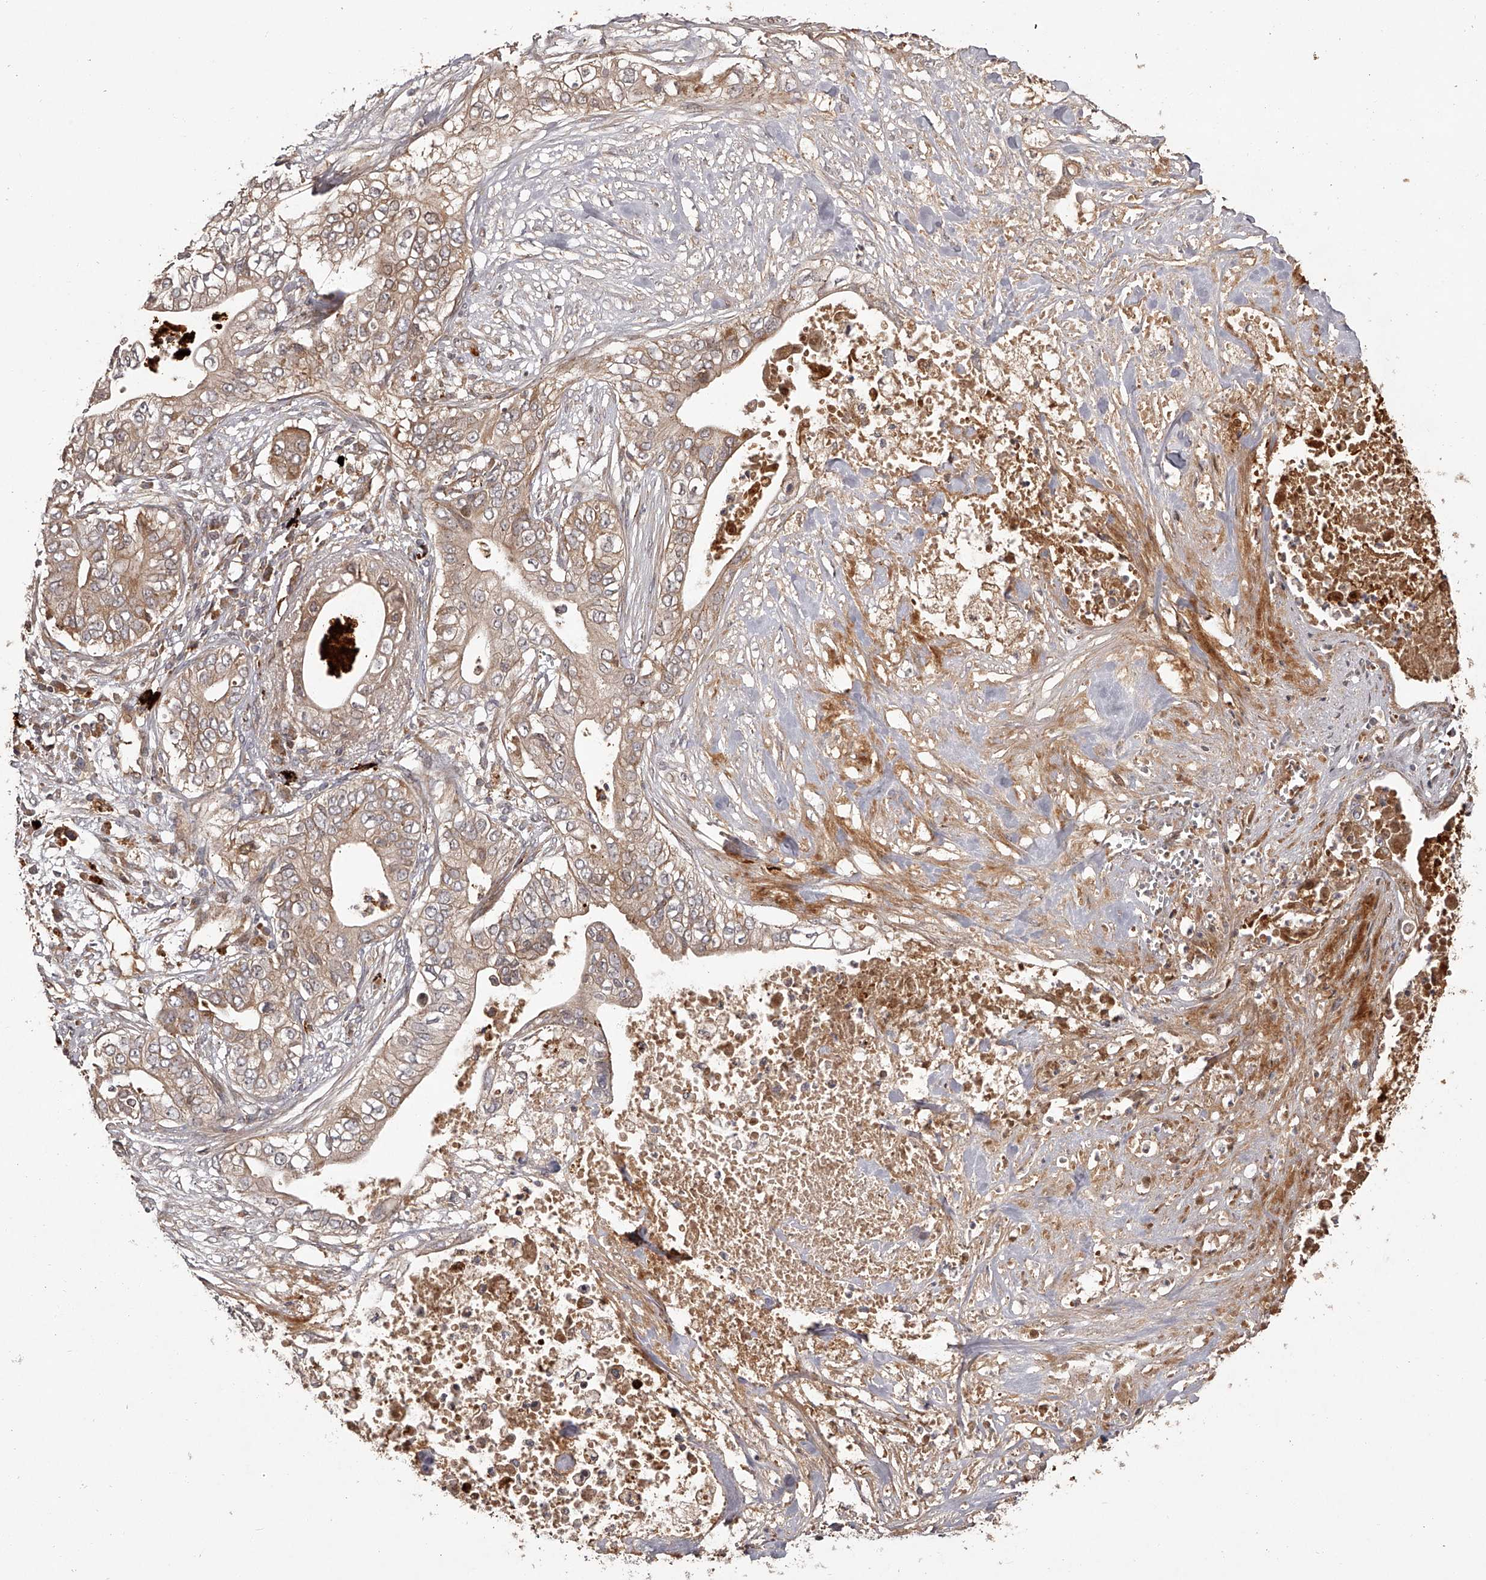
{"staining": {"intensity": "weak", "quantity": ">75%", "location": "cytoplasmic/membranous"}, "tissue": "pancreatic cancer", "cell_type": "Tumor cells", "image_type": "cancer", "snomed": [{"axis": "morphology", "description": "Adenocarcinoma, NOS"}, {"axis": "topography", "description": "Pancreas"}], "caption": "Human adenocarcinoma (pancreatic) stained for a protein (brown) demonstrates weak cytoplasmic/membranous positive positivity in approximately >75% of tumor cells.", "gene": "CRYZL1", "patient": {"sex": "female", "age": 78}}